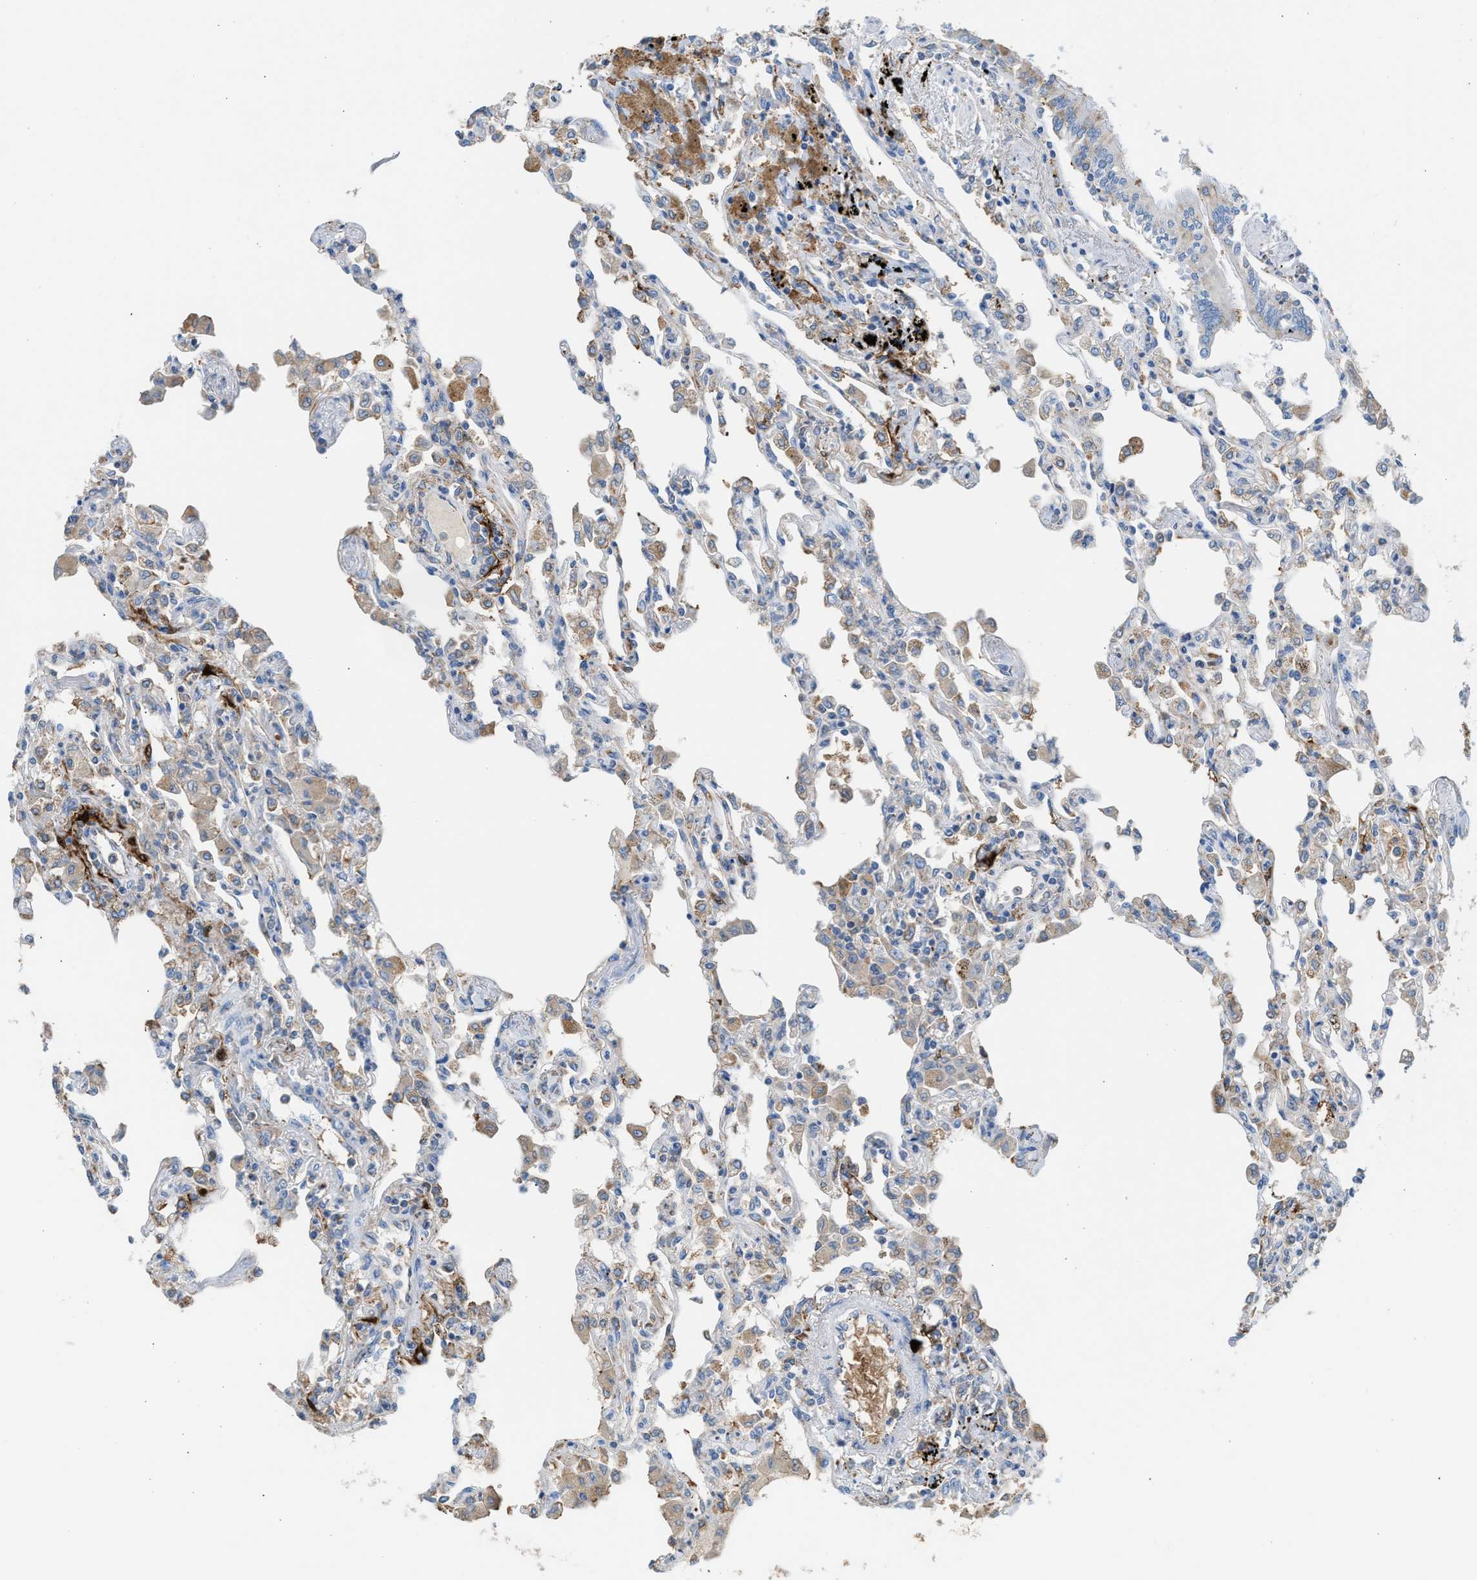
{"staining": {"intensity": "negative", "quantity": "none", "location": "none"}, "tissue": "lung", "cell_type": "Alveolar cells", "image_type": "normal", "snomed": [{"axis": "morphology", "description": "Normal tissue, NOS"}, {"axis": "topography", "description": "Bronchus"}, {"axis": "topography", "description": "Lung"}], "caption": "DAB (3,3'-diaminobenzidine) immunohistochemical staining of normal human lung reveals no significant positivity in alveolar cells.", "gene": "CA3", "patient": {"sex": "female", "age": 49}}